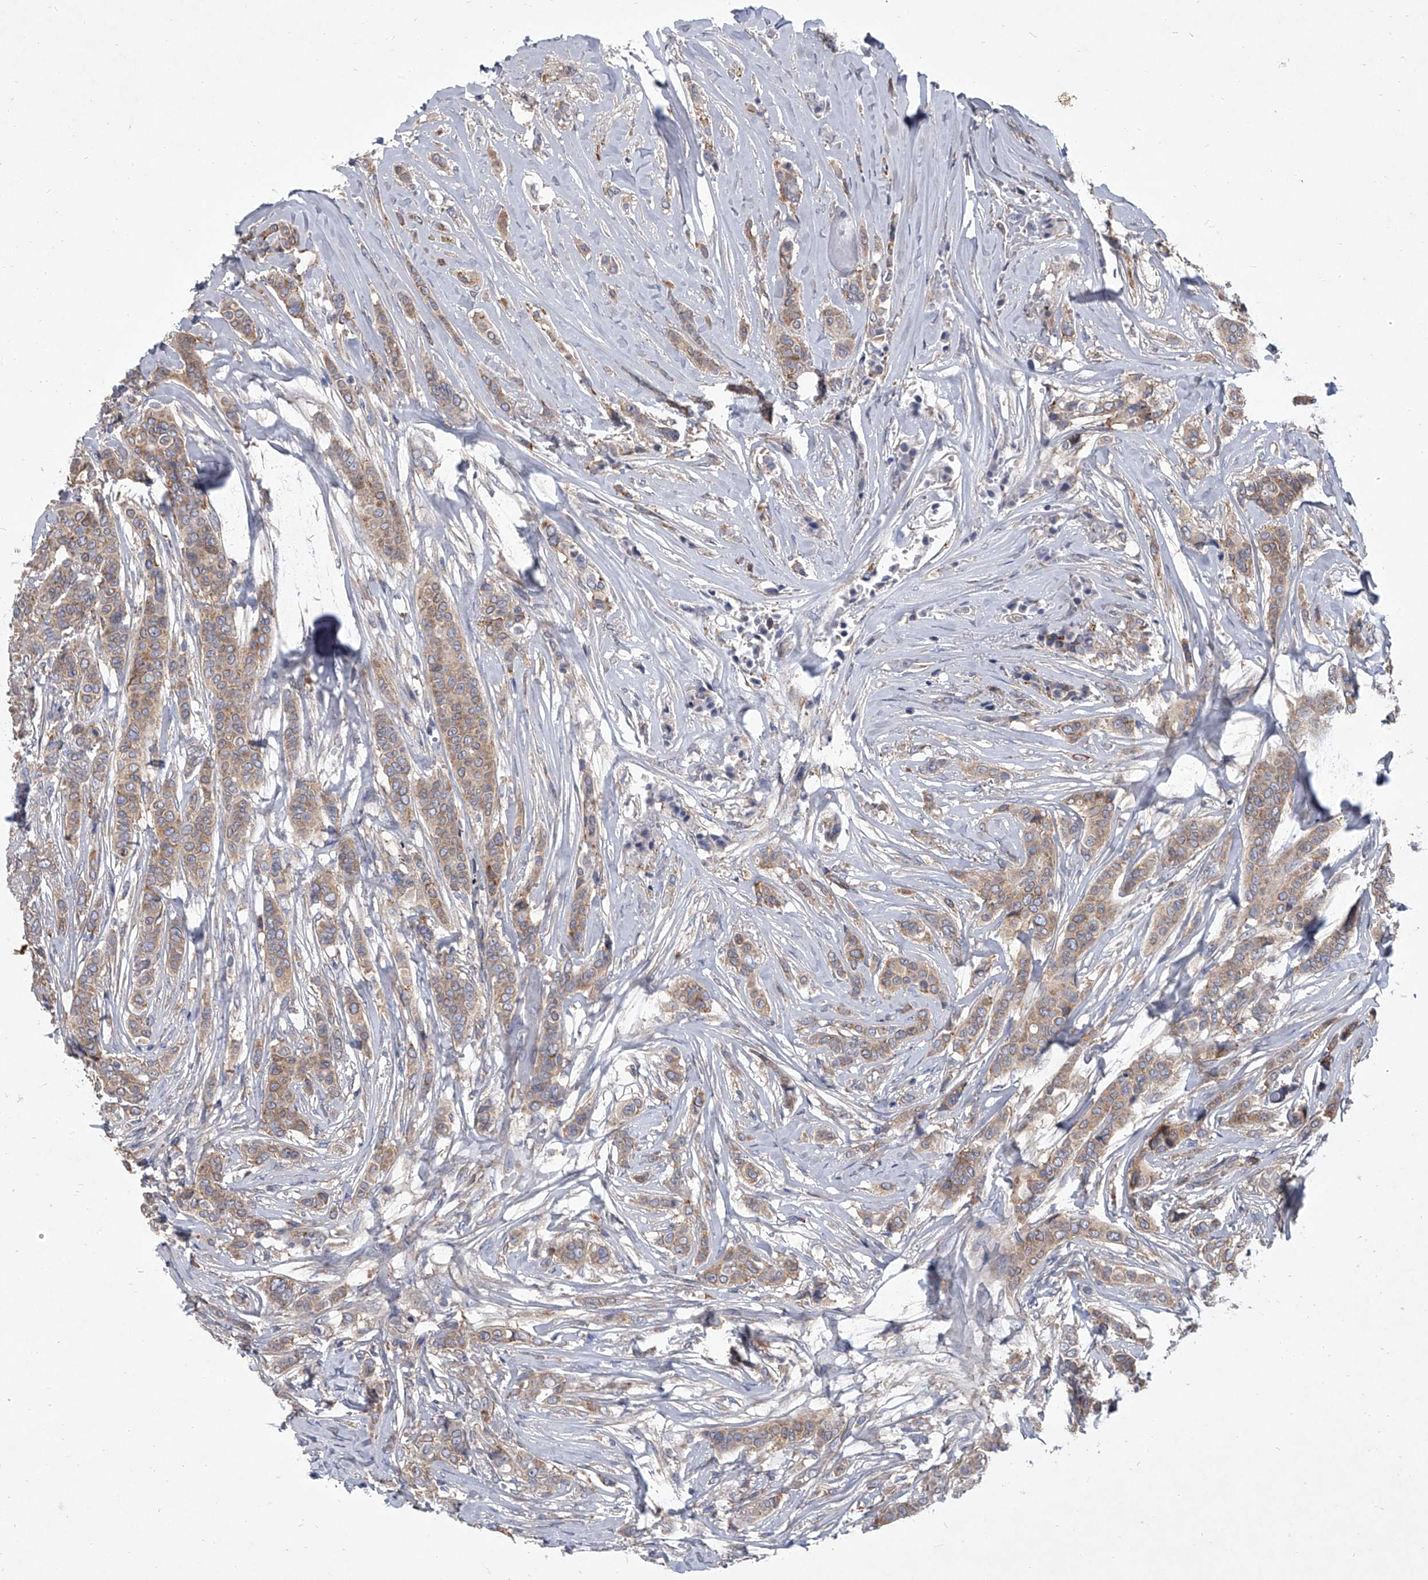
{"staining": {"intensity": "weak", "quantity": ">75%", "location": "cytoplasmic/membranous"}, "tissue": "breast cancer", "cell_type": "Tumor cells", "image_type": "cancer", "snomed": [{"axis": "morphology", "description": "Lobular carcinoma"}, {"axis": "topography", "description": "Breast"}], "caption": "Weak cytoplasmic/membranous staining for a protein is seen in about >75% of tumor cells of breast lobular carcinoma using IHC.", "gene": "EIF2S2", "patient": {"sex": "female", "age": 51}}